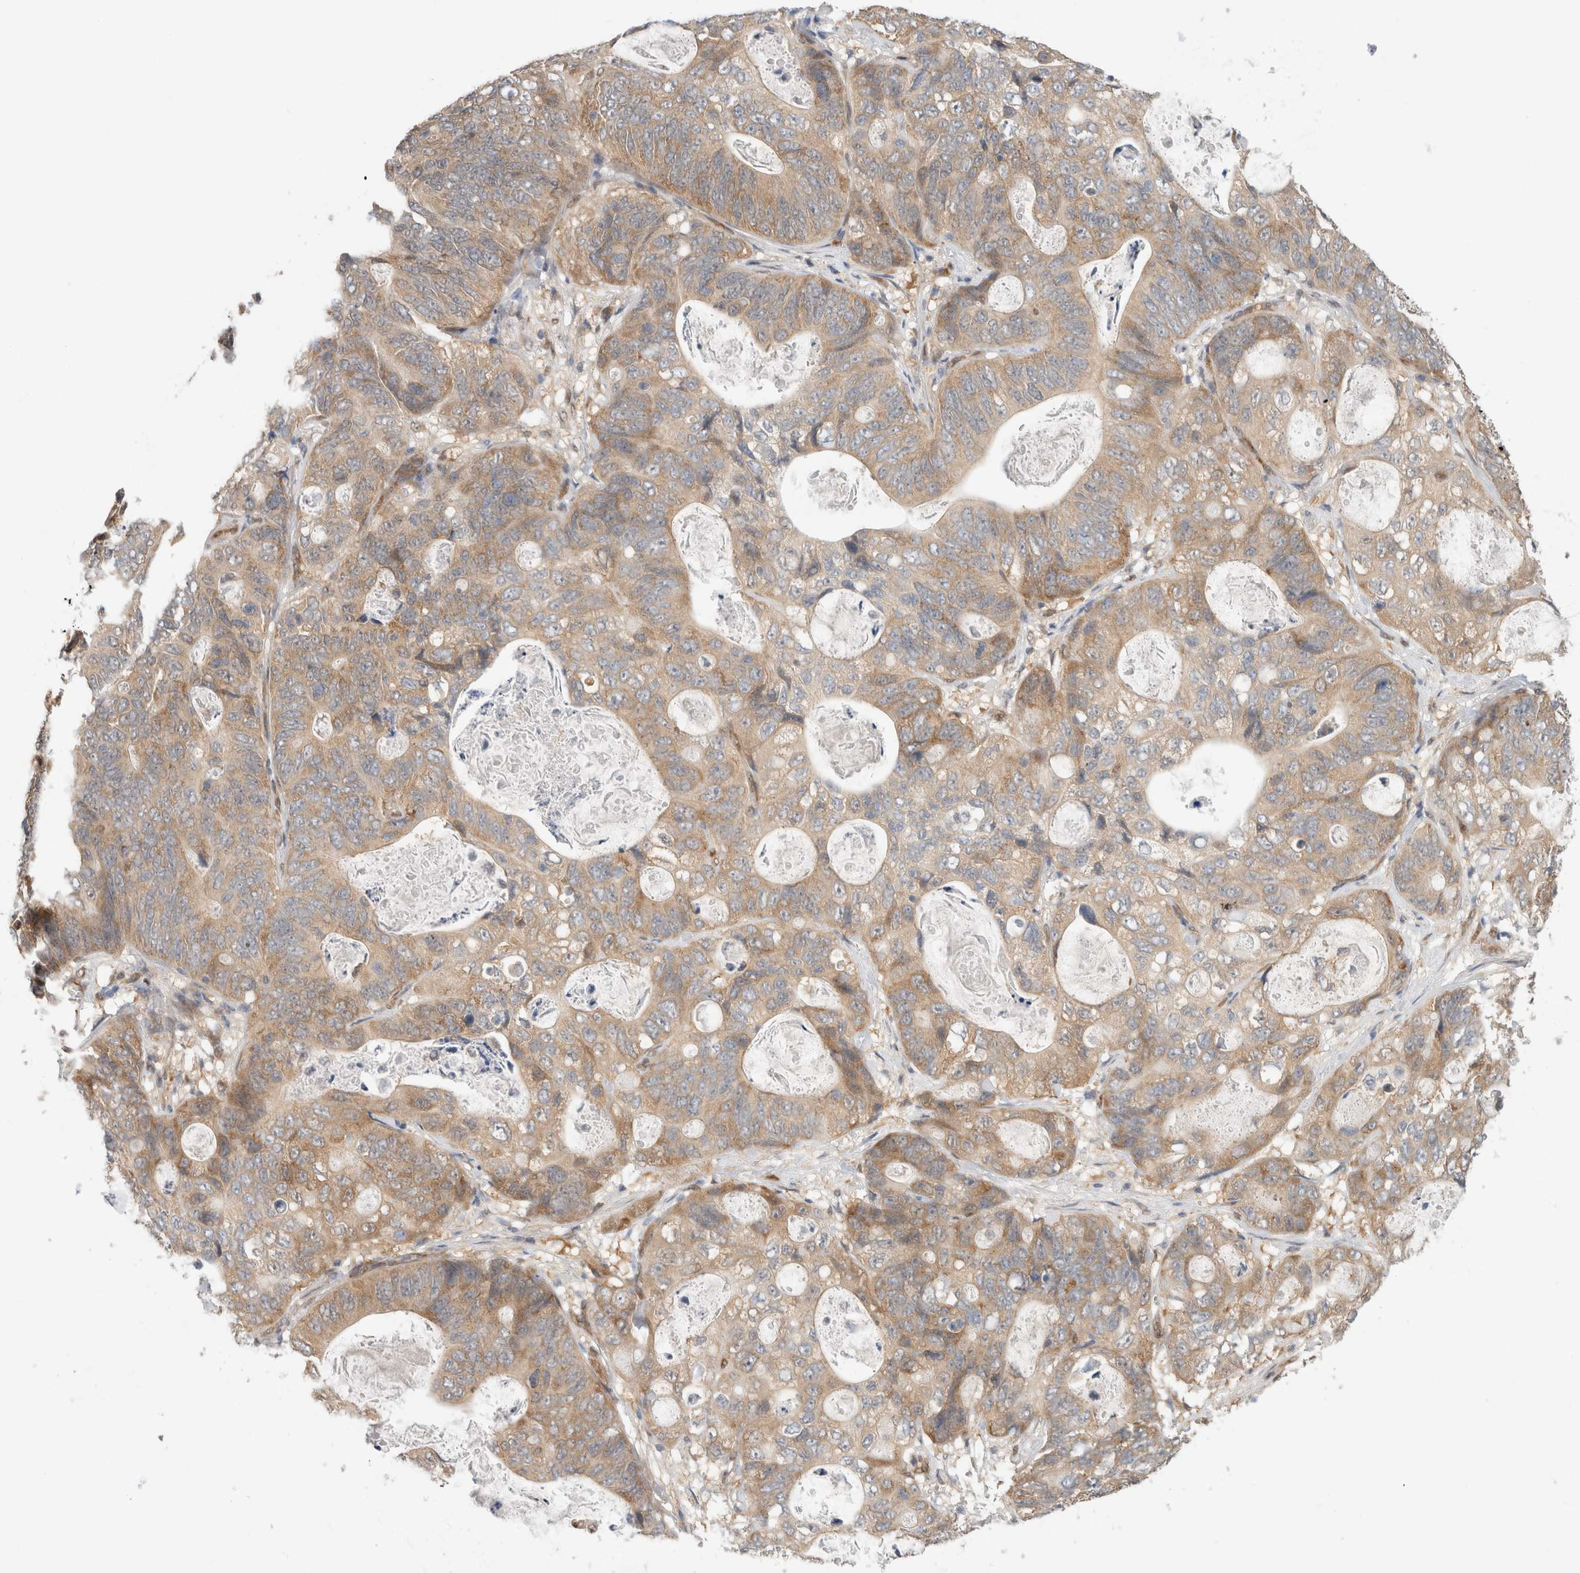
{"staining": {"intensity": "moderate", "quantity": ">75%", "location": "cytoplasmic/membranous"}, "tissue": "stomach cancer", "cell_type": "Tumor cells", "image_type": "cancer", "snomed": [{"axis": "morphology", "description": "Normal tissue, NOS"}, {"axis": "morphology", "description": "Adenocarcinoma, NOS"}, {"axis": "topography", "description": "Stomach"}], "caption": "Moderate cytoplasmic/membranous expression for a protein is appreciated in about >75% of tumor cells of adenocarcinoma (stomach) using IHC.", "gene": "EIF4G3", "patient": {"sex": "female", "age": 89}}